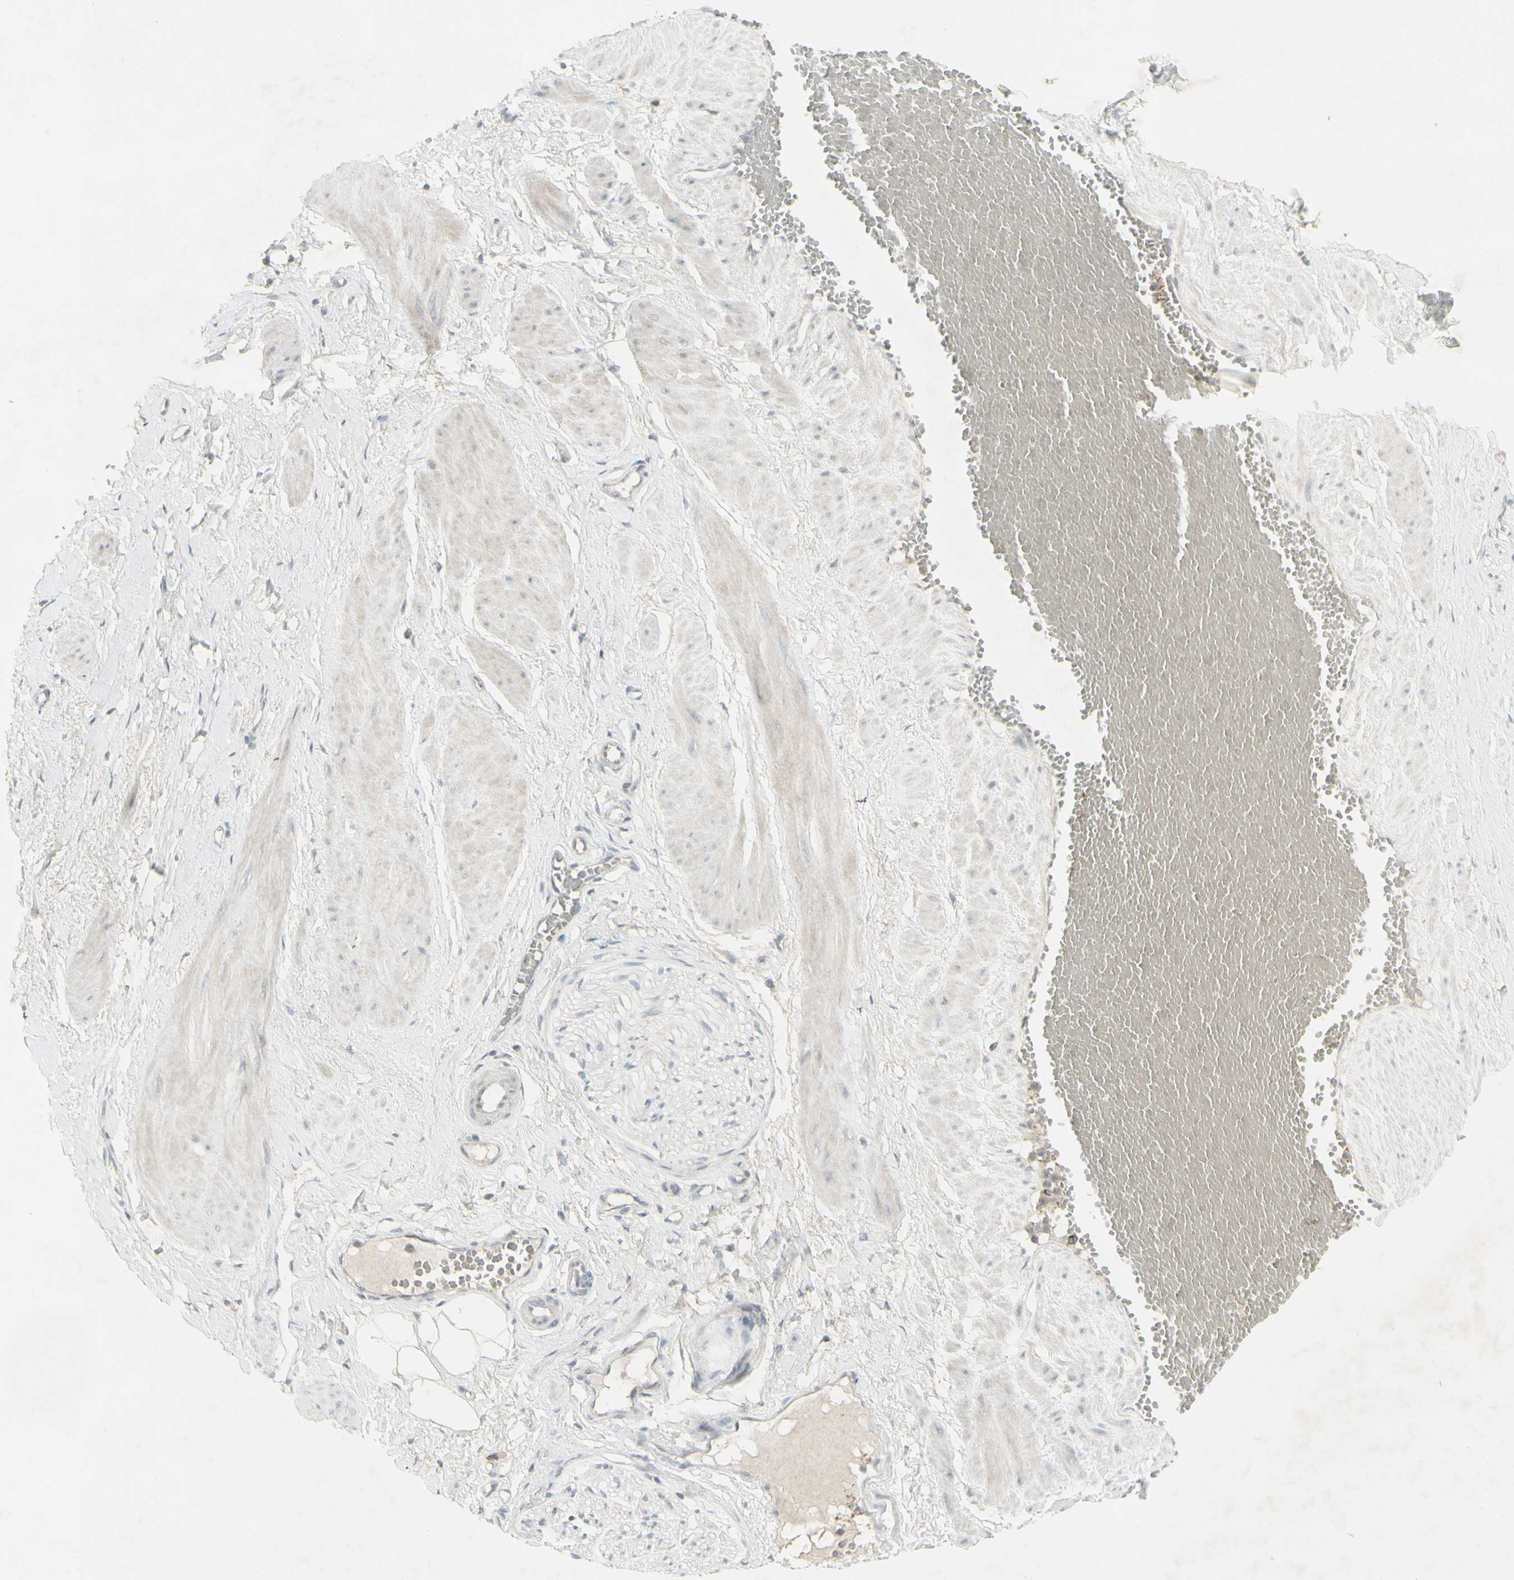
{"staining": {"intensity": "negative", "quantity": "none", "location": "none"}, "tissue": "adipose tissue", "cell_type": "Adipocytes", "image_type": "normal", "snomed": [{"axis": "morphology", "description": "Normal tissue, NOS"}, {"axis": "topography", "description": "Soft tissue"}, {"axis": "topography", "description": "Vascular tissue"}], "caption": "IHC micrograph of unremarkable adipose tissue stained for a protein (brown), which reveals no expression in adipocytes.", "gene": "C1orf116", "patient": {"sex": "female", "age": 35}}